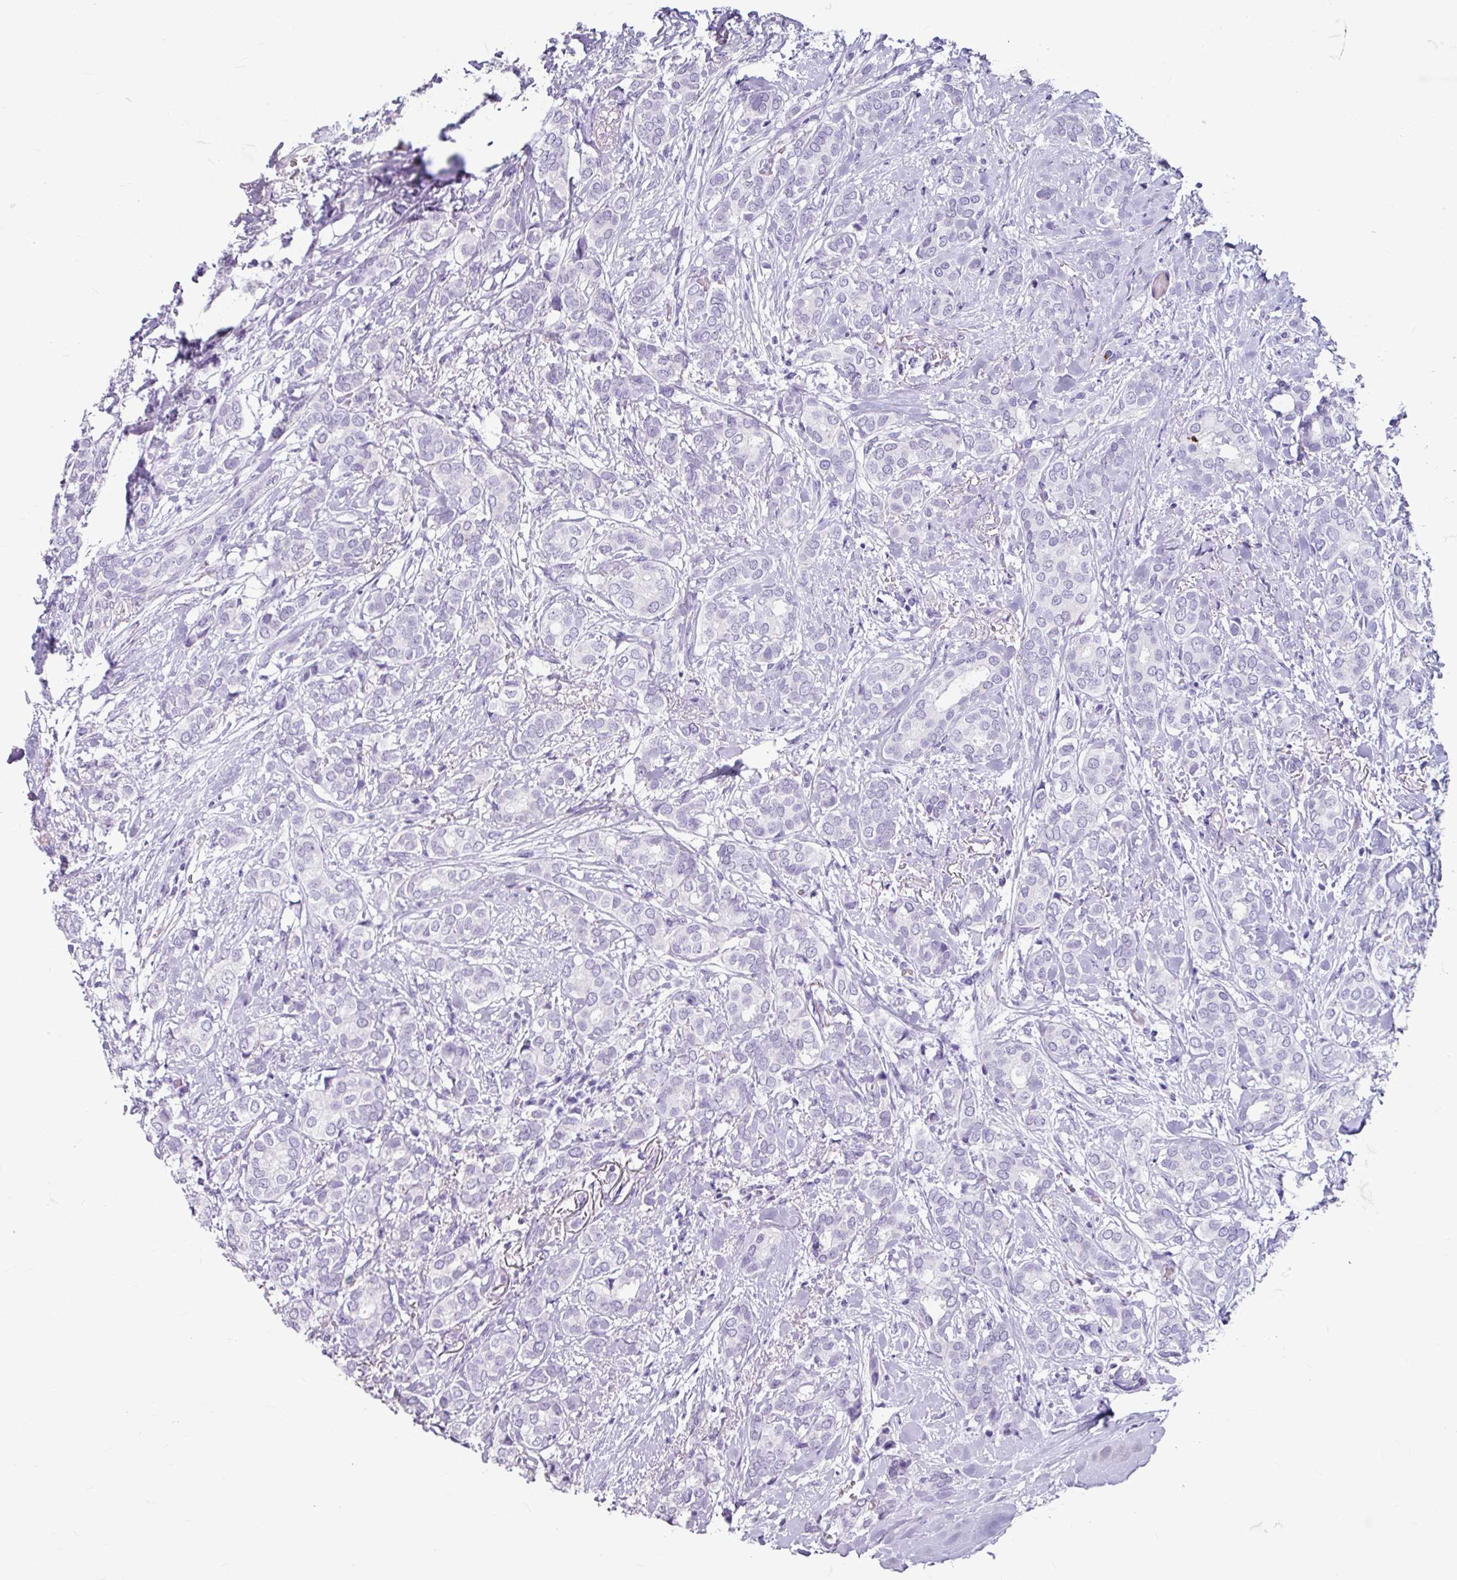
{"staining": {"intensity": "negative", "quantity": "none", "location": "none"}, "tissue": "breast cancer", "cell_type": "Tumor cells", "image_type": "cancer", "snomed": [{"axis": "morphology", "description": "Duct carcinoma"}, {"axis": "topography", "description": "Breast"}], "caption": "The immunohistochemistry photomicrograph has no significant staining in tumor cells of breast cancer (intraductal carcinoma) tissue.", "gene": "ANKRD1", "patient": {"sex": "female", "age": 73}}